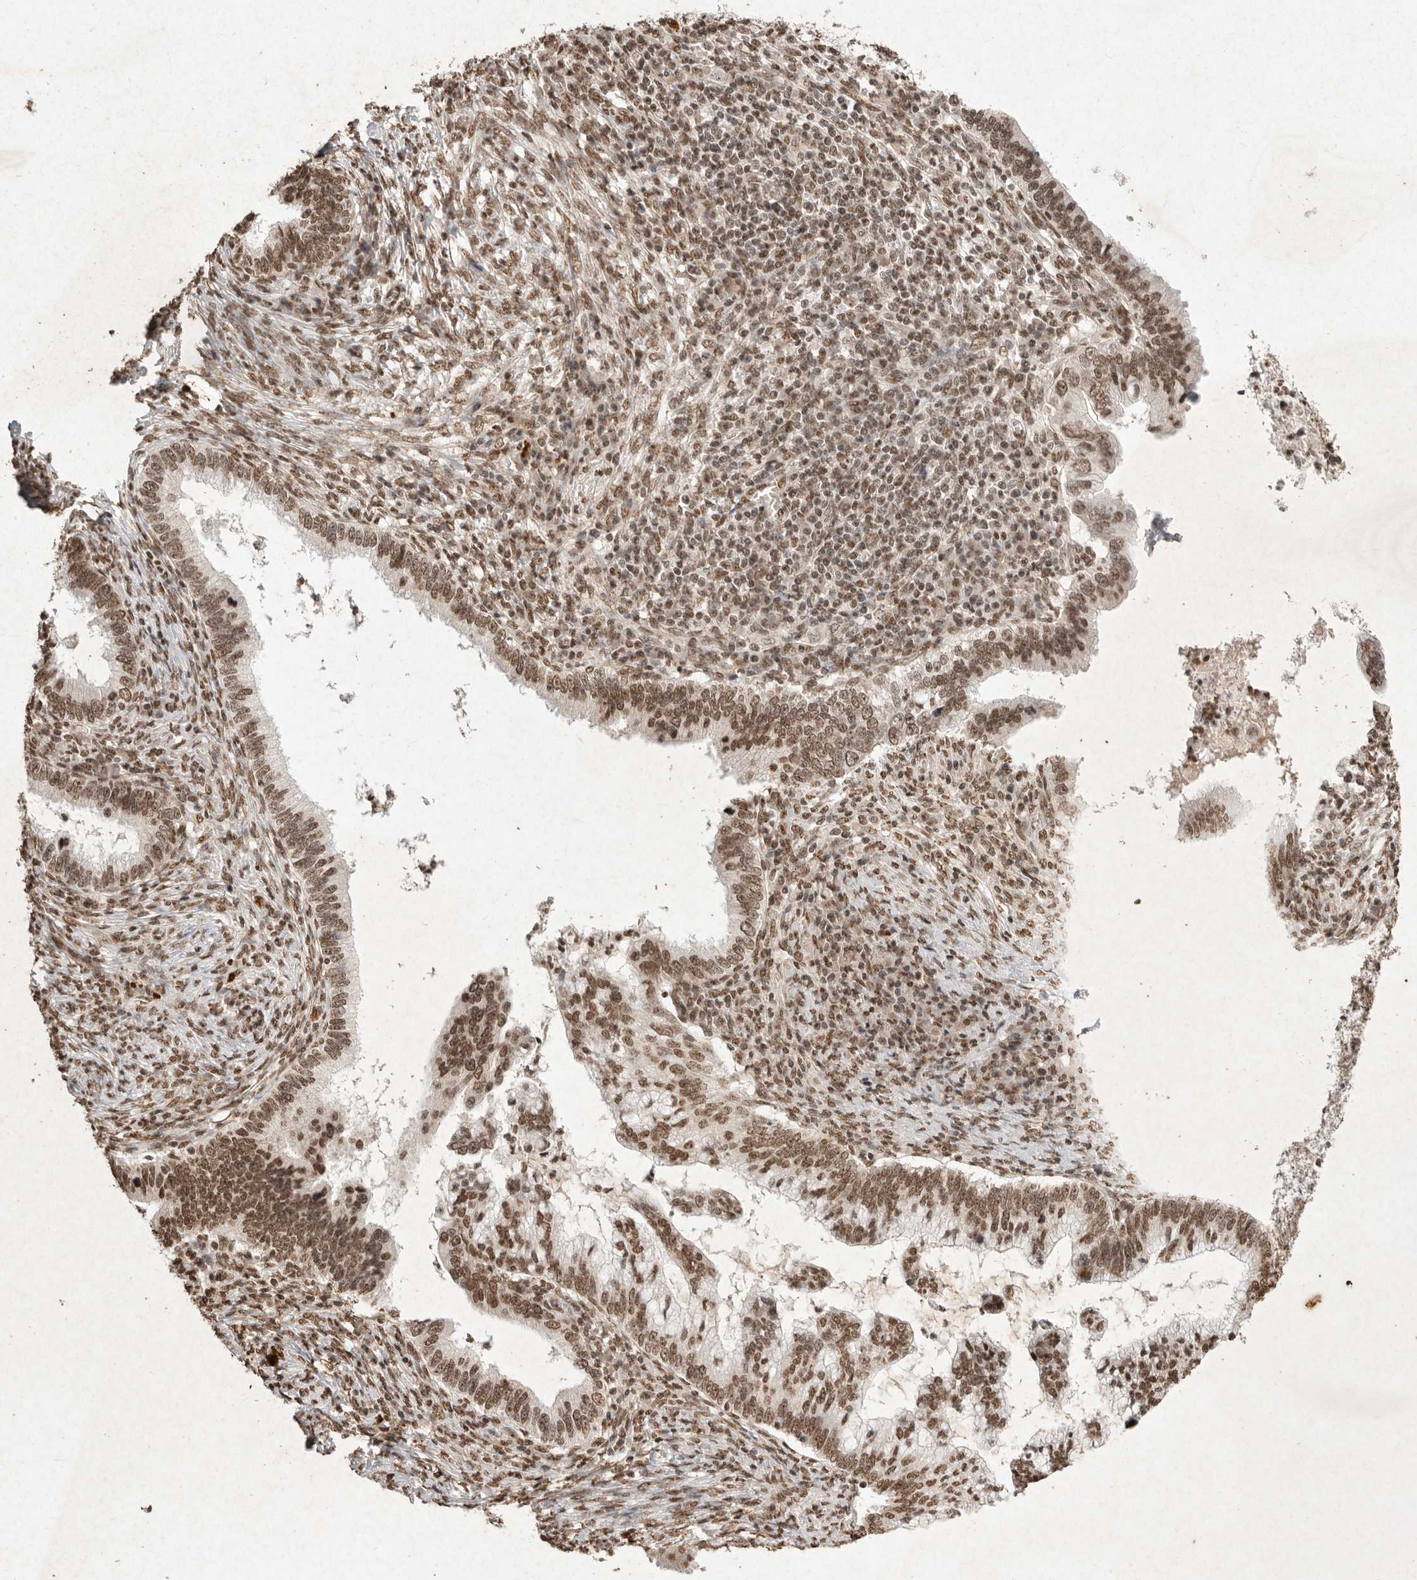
{"staining": {"intensity": "moderate", "quantity": ">75%", "location": "nuclear"}, "tissue": "cervical cancer", "cell_type": "Tumor cells", "image_type": "cancer", "snomed": [{"axis": "morphology", "description": "Adenocarcinoma, NOS"}, {"axis": "topography", "description": "Cervix"}], "caption": "Adenocarcinoma (cervical) tissue reveals moderate nuclear positivity in about >75% of tumor cells", "gene": "NKX3-2", "patient": {"sex": "female", "age": 36}}